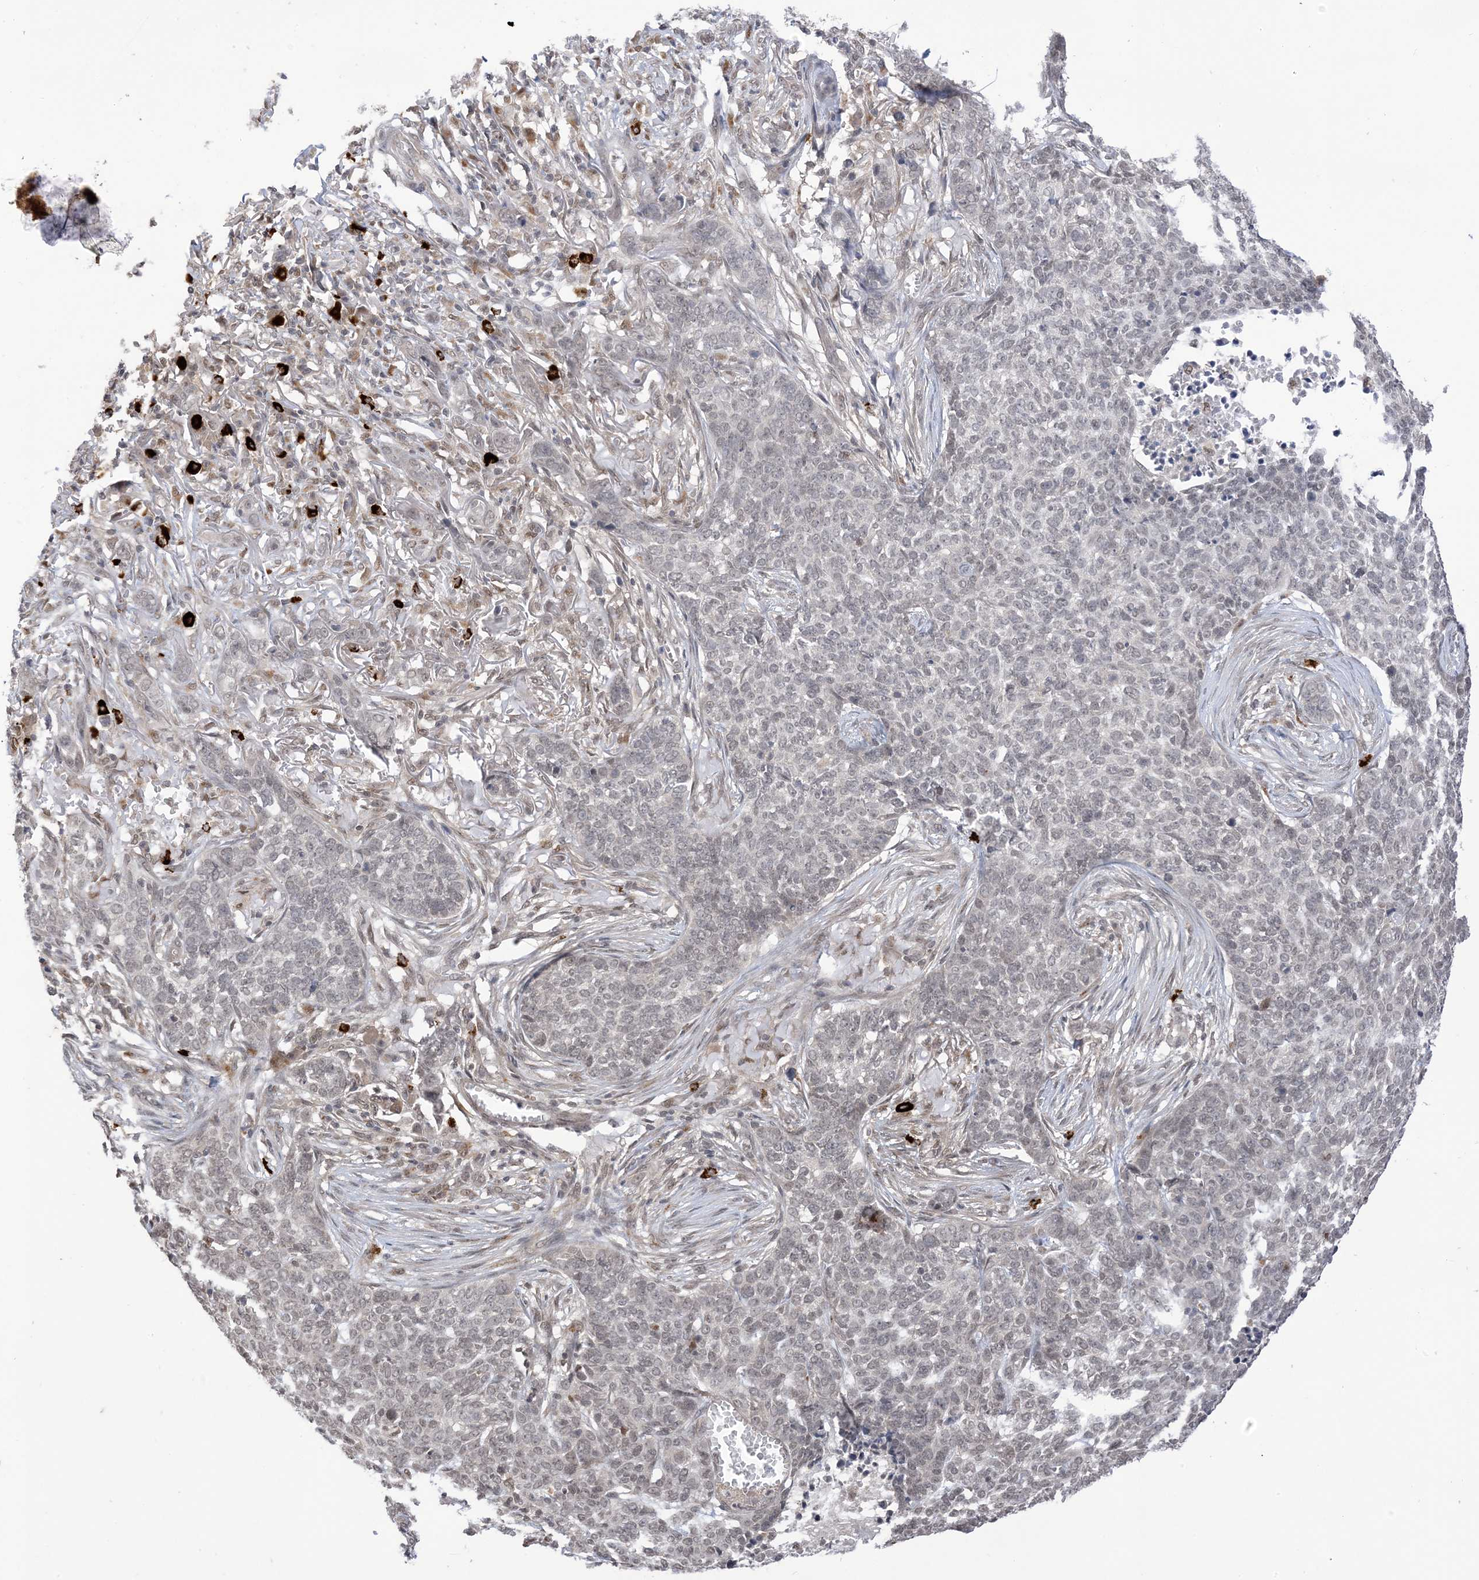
{"staining": {"intensity": "negative", "quantity": "none", "location": "none"}, "tissue": "skin cancer", "cell_type": "Tumor cells", "image_type": "cancer", "snomed": [{"axis": "morphology", "description": "Basal cell carcinoma"}, {"axis": "topography", "description": "Skin"}], "caption": "IHC micrograph of neoplastic tissue: human basal cell carcinoma (skin) stained with DAB (3,3'-diaminobenzidine) shows no significant protein positivity in tumor cells.", "gene": "RANBP9", "patient": {"sex": "male", "age": 85}}